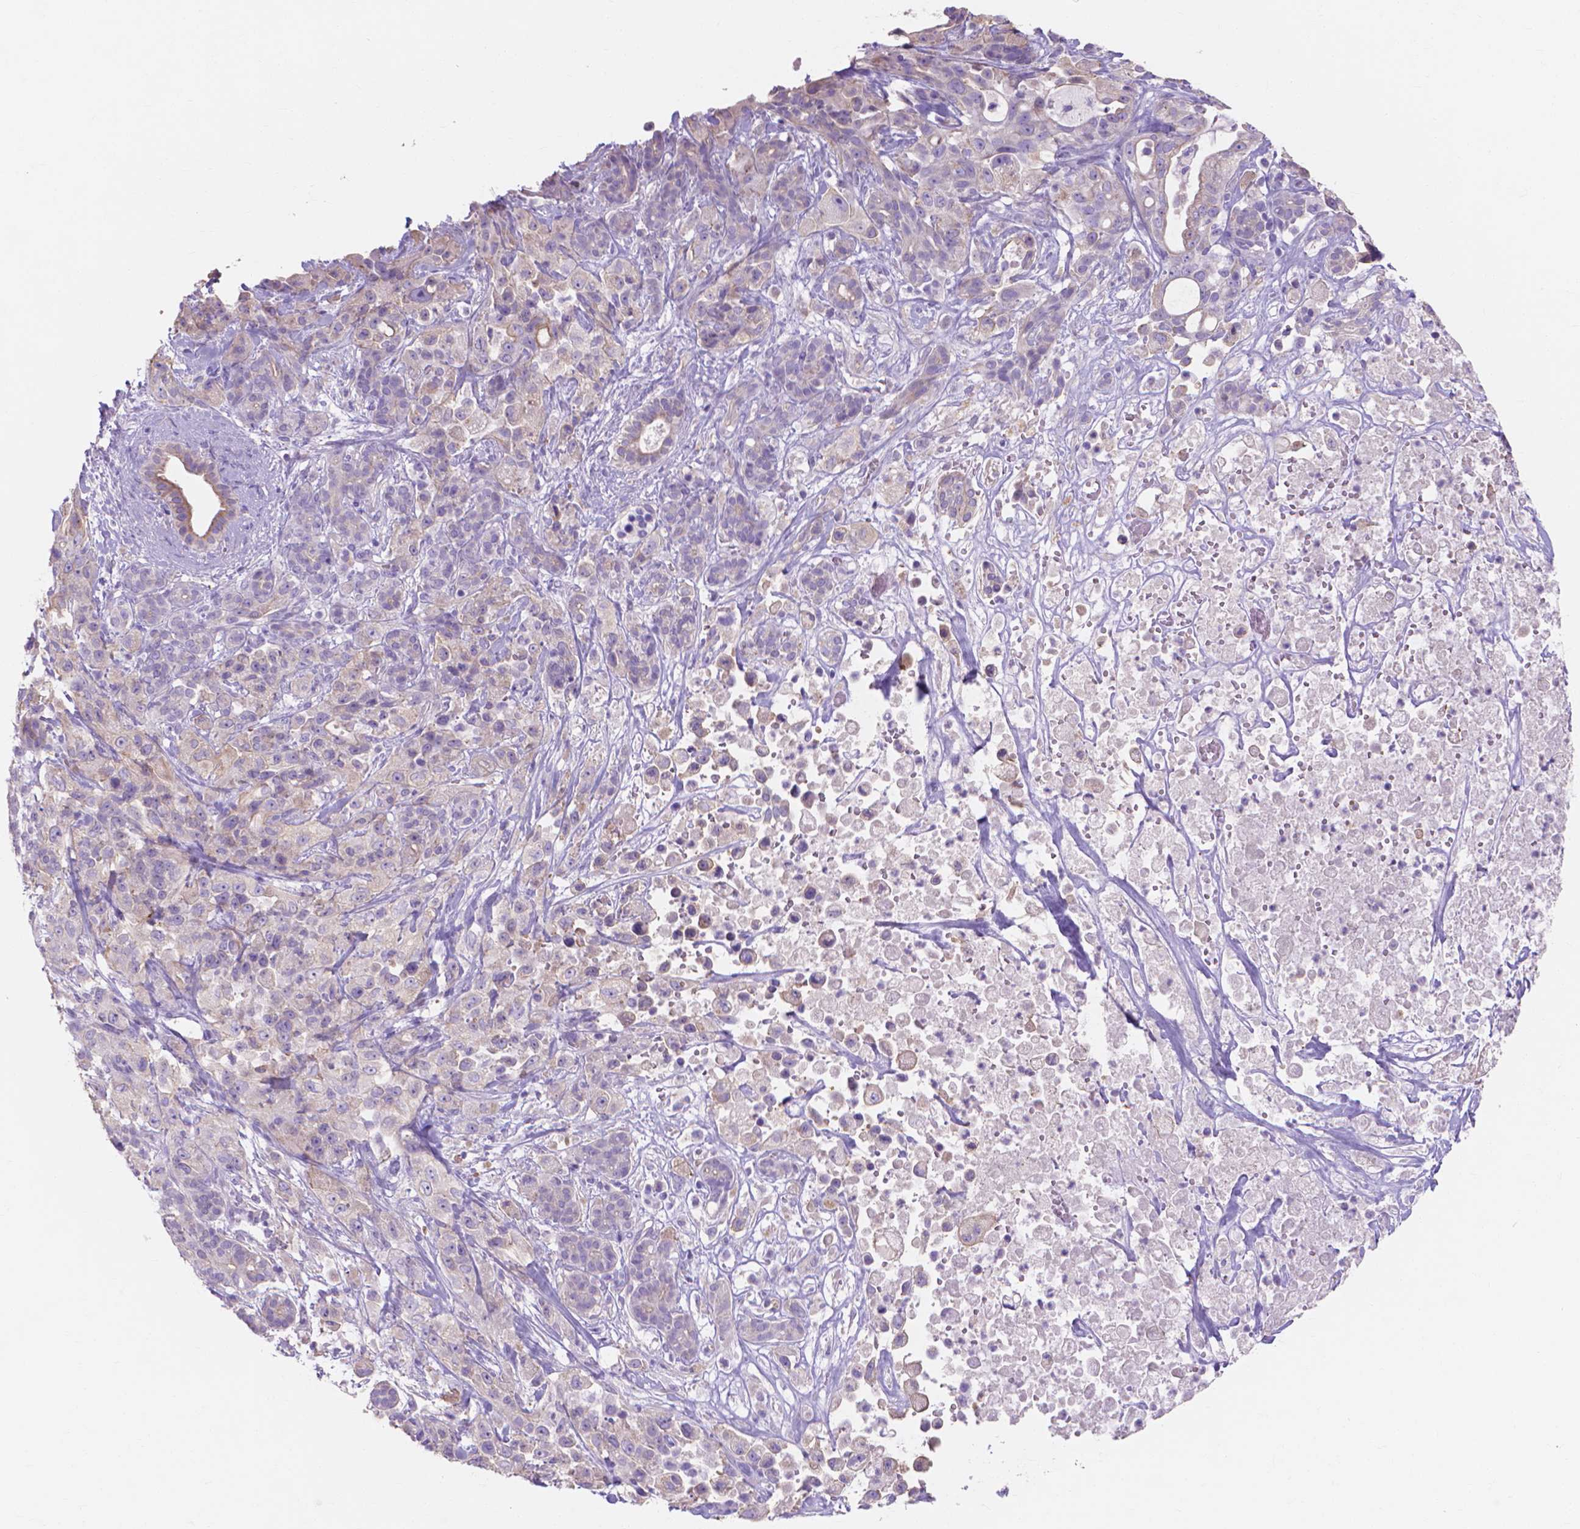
{"staining": {"intensity": "negative", "quantity": "none", "location": "none"}, "tissue": "pancreatic cancer", "cell_type": "Tumor cells", "image_type": "cancer", "snomed": [{"axis": "morphology", "description": "Adenocarcinoma, NOS"}, {"axis": "topography", "description": "Pancreas"}], "caption": "Immunohistochemistry (IHC) micrograph of neoplastic tissue: adenocarcinoma (pancreatic) stained with DAB demonstrates no significant protein expression in tumor cells.", "gene": "MBLAC1", "patient": {"sex": "male", "age": 44}}